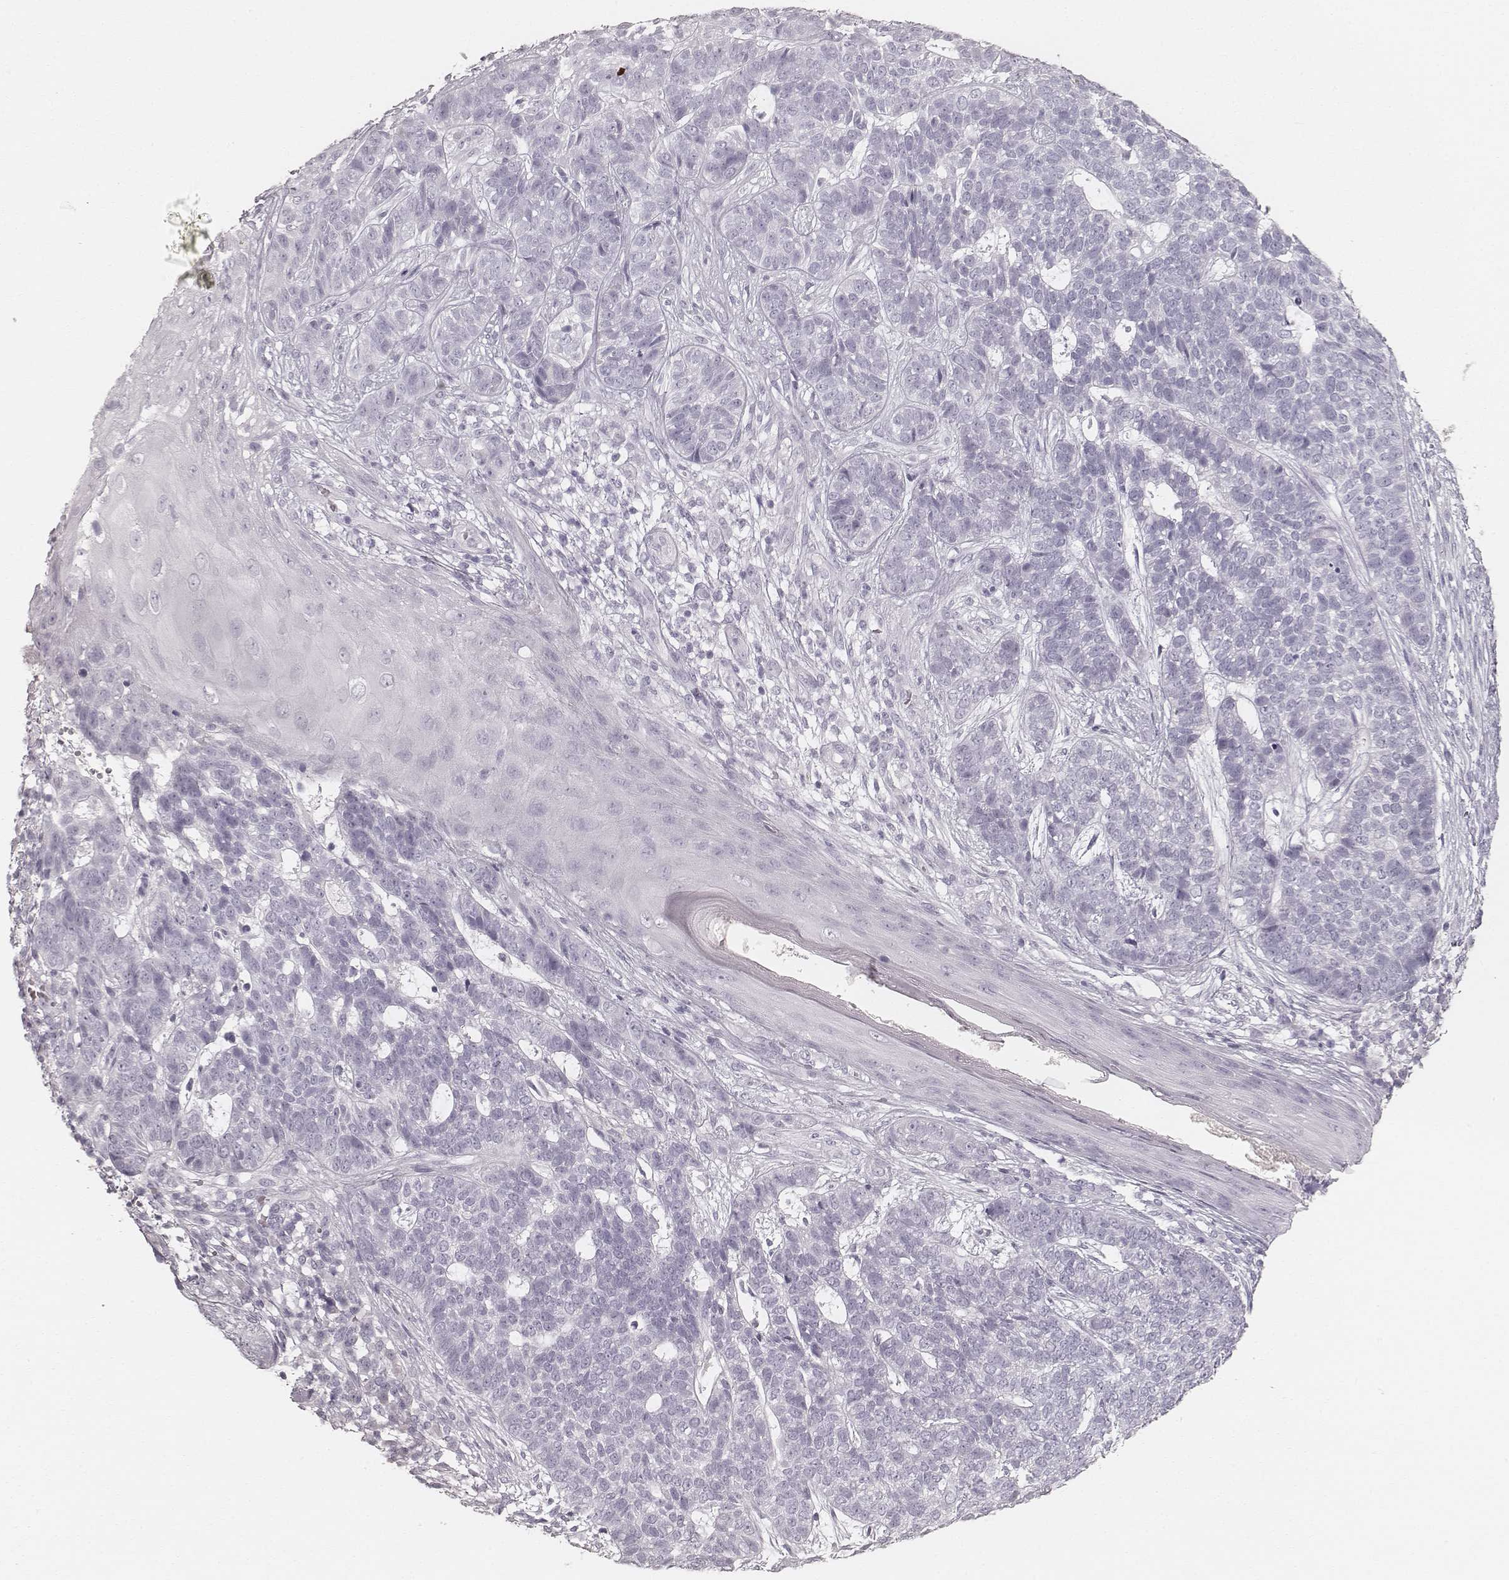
{"staining": {"intensity": "negative", "quantity": "none", "location": "none"}, "tissue": "skin cancer", "cell_type": "Tumor cells", "image_type": "cancer", "snomed": [{"axis": "morphology", "description": "Basal cell carcinoma"}, {"axis": "topography", "description": "Skin"}], "caption": "This is an immunohistochemistry image of basal cell carcinoma (skin). There is no positivity in tumor cells.", "gene": "KRT34", "patient": {"sex": "female", "age": 69}}